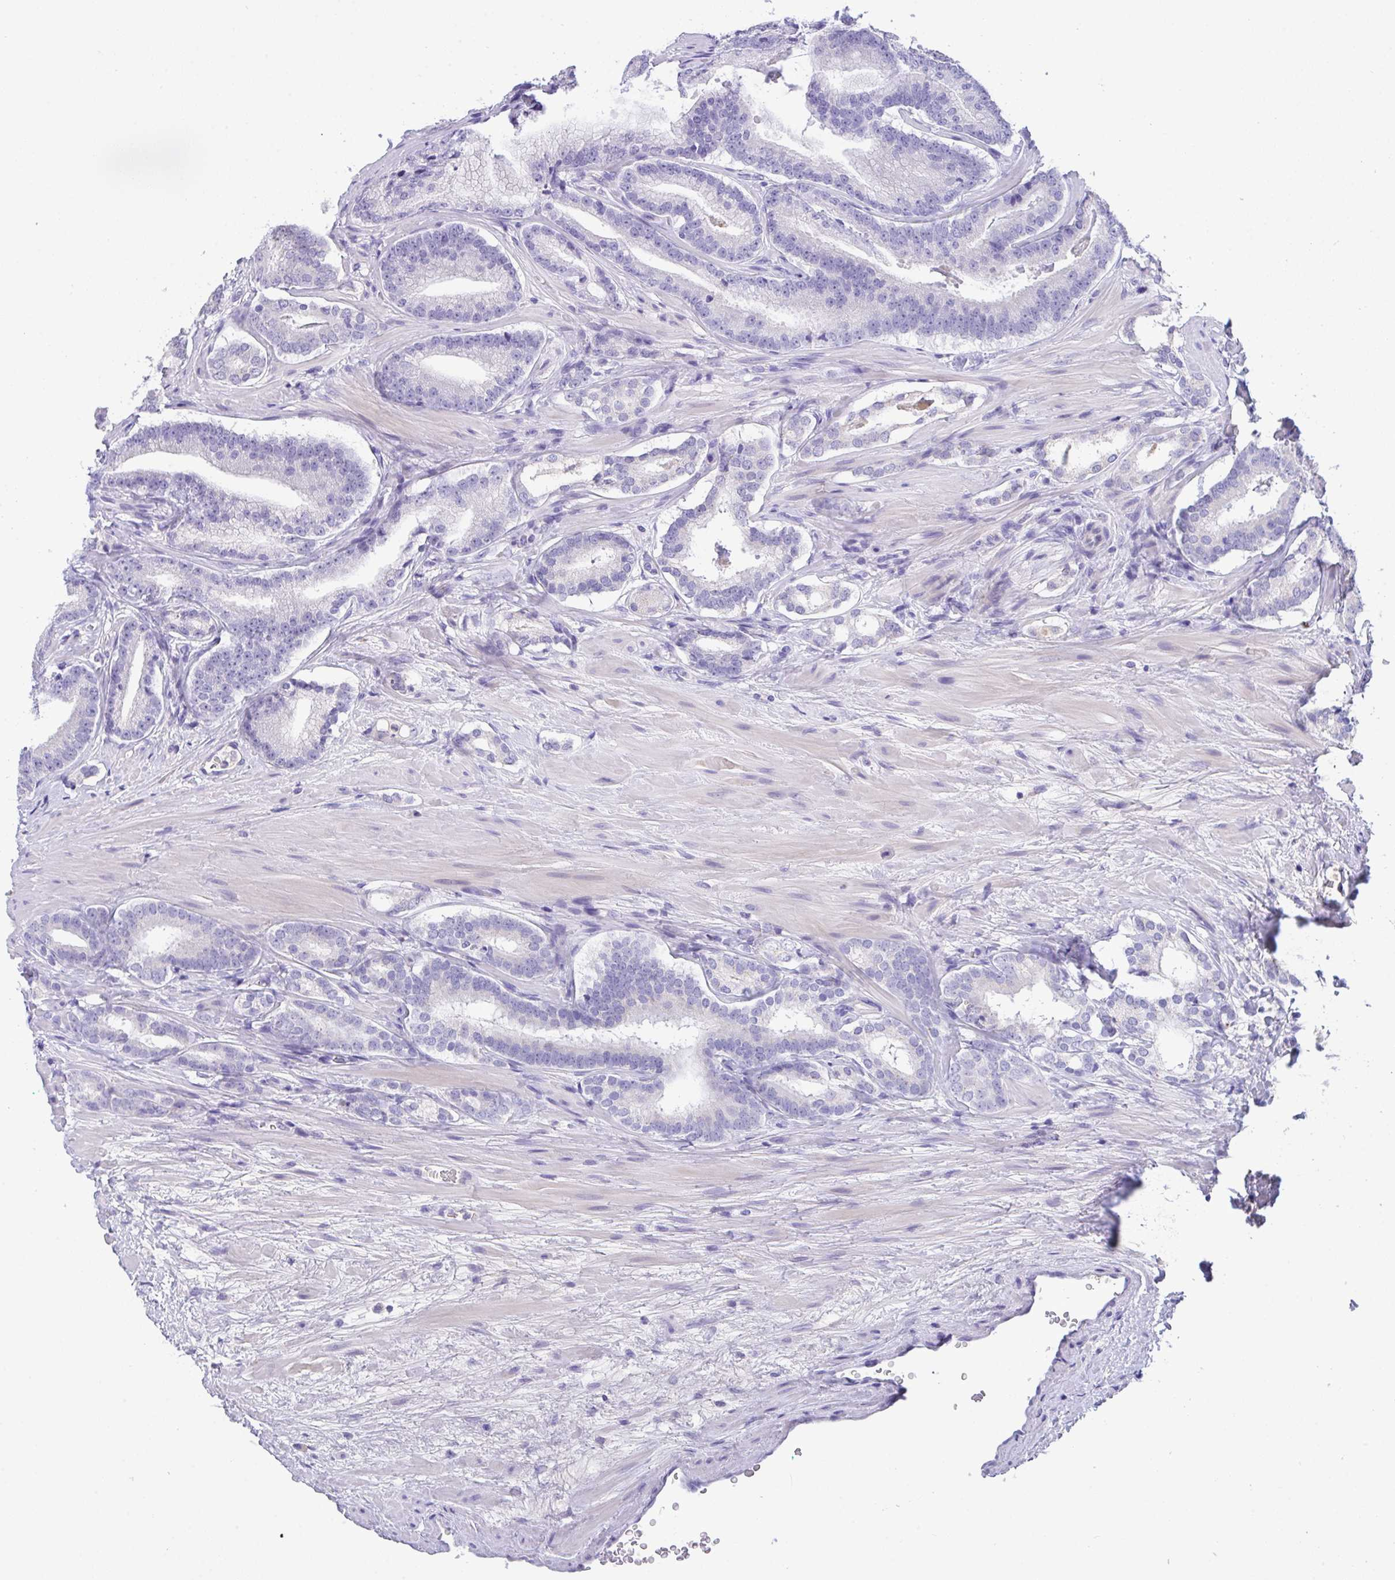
{"staining": {"intensity": "negative", "quantity": "none", "location": "none"}, "tissue": "prostate cancer", "cell_type": "Tumor cells", "image_type": "cancer", "snomed": [{"axis": "morphology", "description": "Adenocarcinoma, High grade"}, {"axis": "topography", "description": "Prostate"}], "caption": "Prostate cancer was stained to show a protein in brown. There is no significant expression in tumor cells.", "gene": "CA10", "patient": {"sex": "male", "age": 55}}